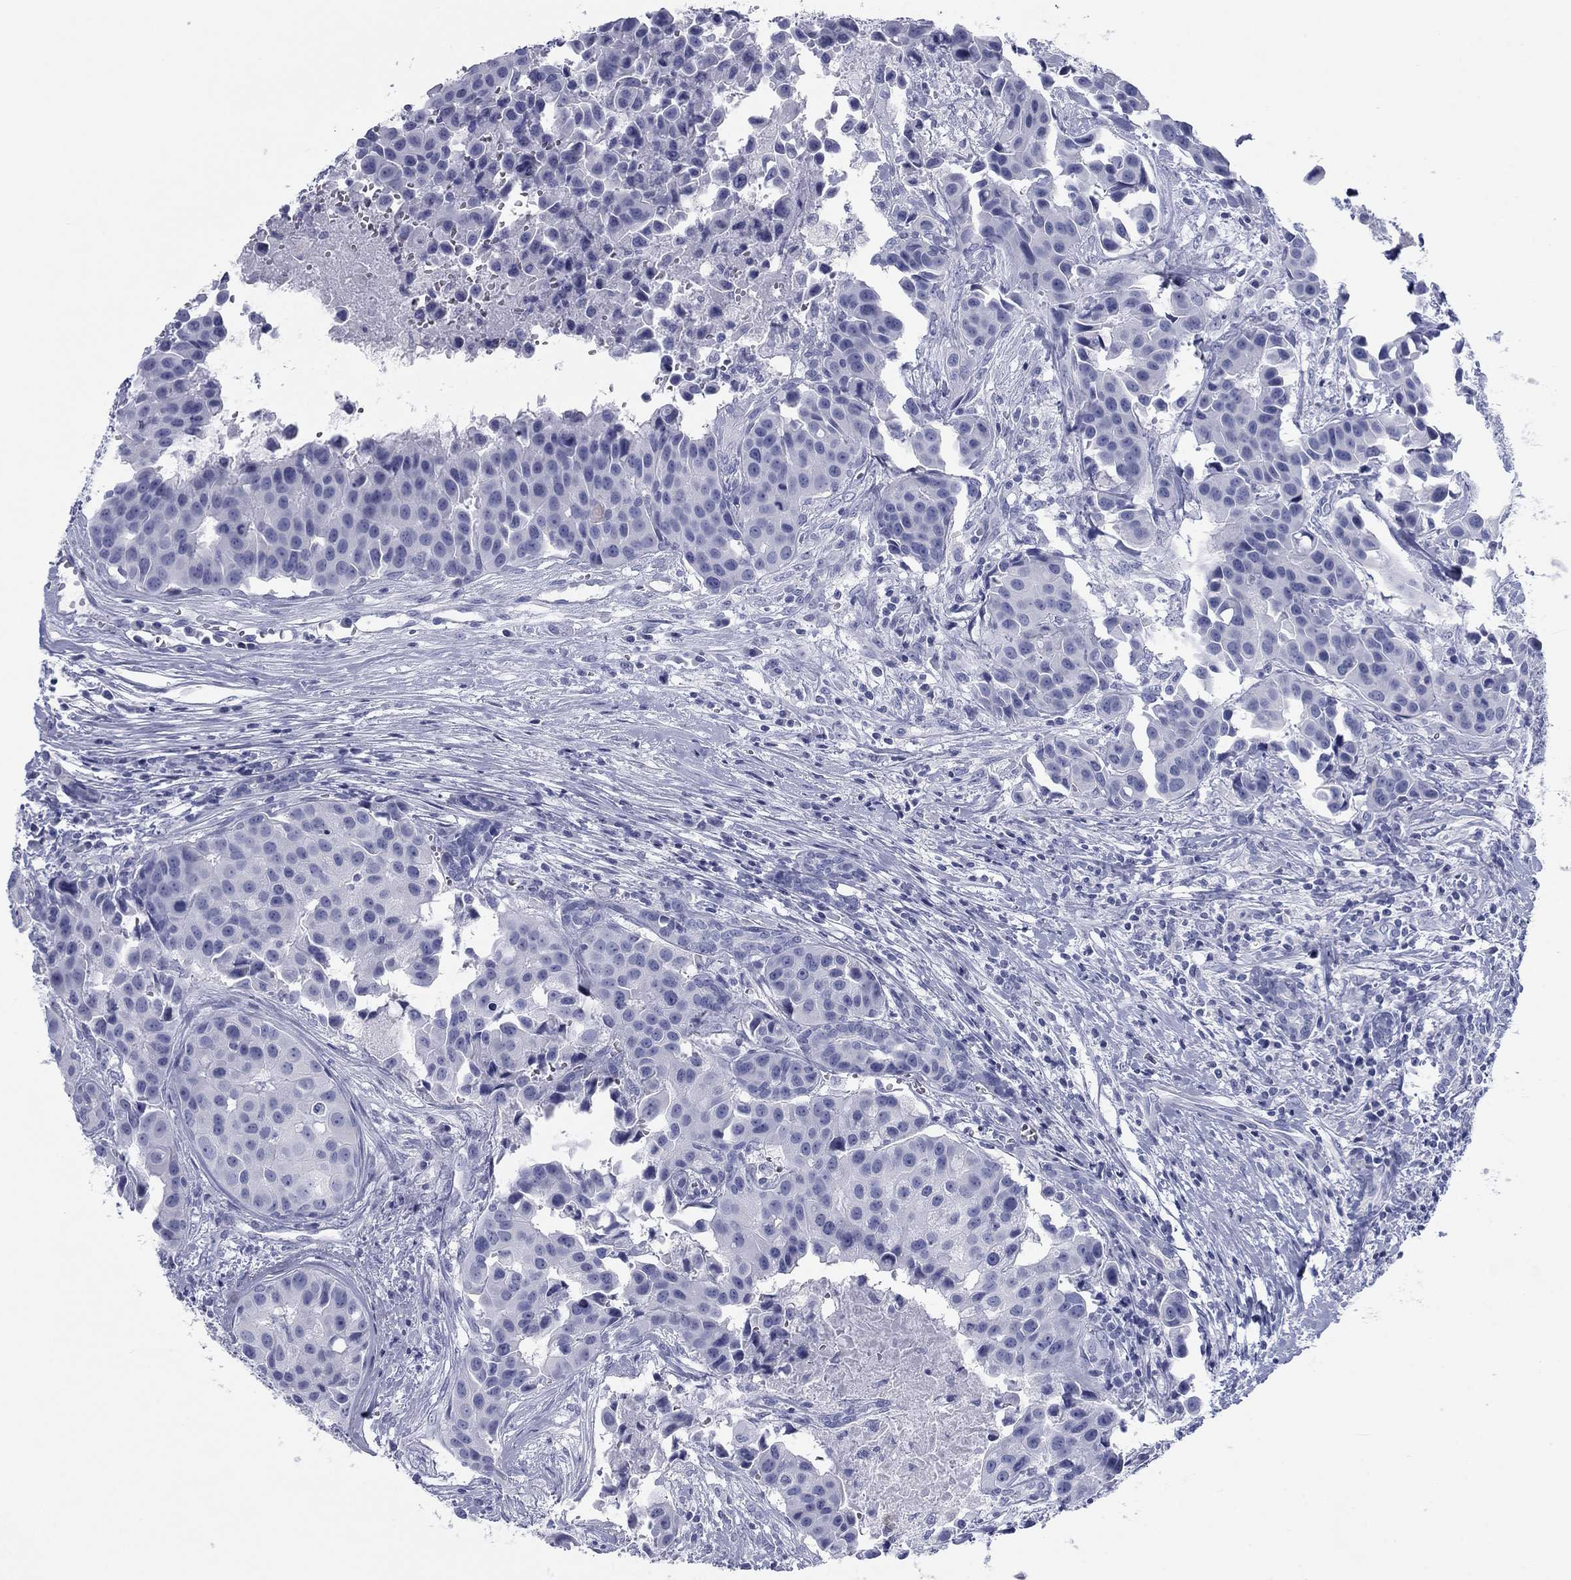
{"staining": {"intensity": "negative", "quantity": "none", "location": "none"}, "tissue": "head and neck cancer", "cell_type": "Tumor cells", "image_type": "cancer", "snomed": [{"axis": "morphology", "description": "Adenocarcinoma, NOS"}, {"axis": "topography", "description": "Head-Neck"}], "caption": "This is a histopathology image of immunohistochemistry (IHC) staining of adenocarcinoma (head and neck), which shows no staining in tumor cells.", "gene": "CALB1", "patient": {"sex": "male", "age": 76}}